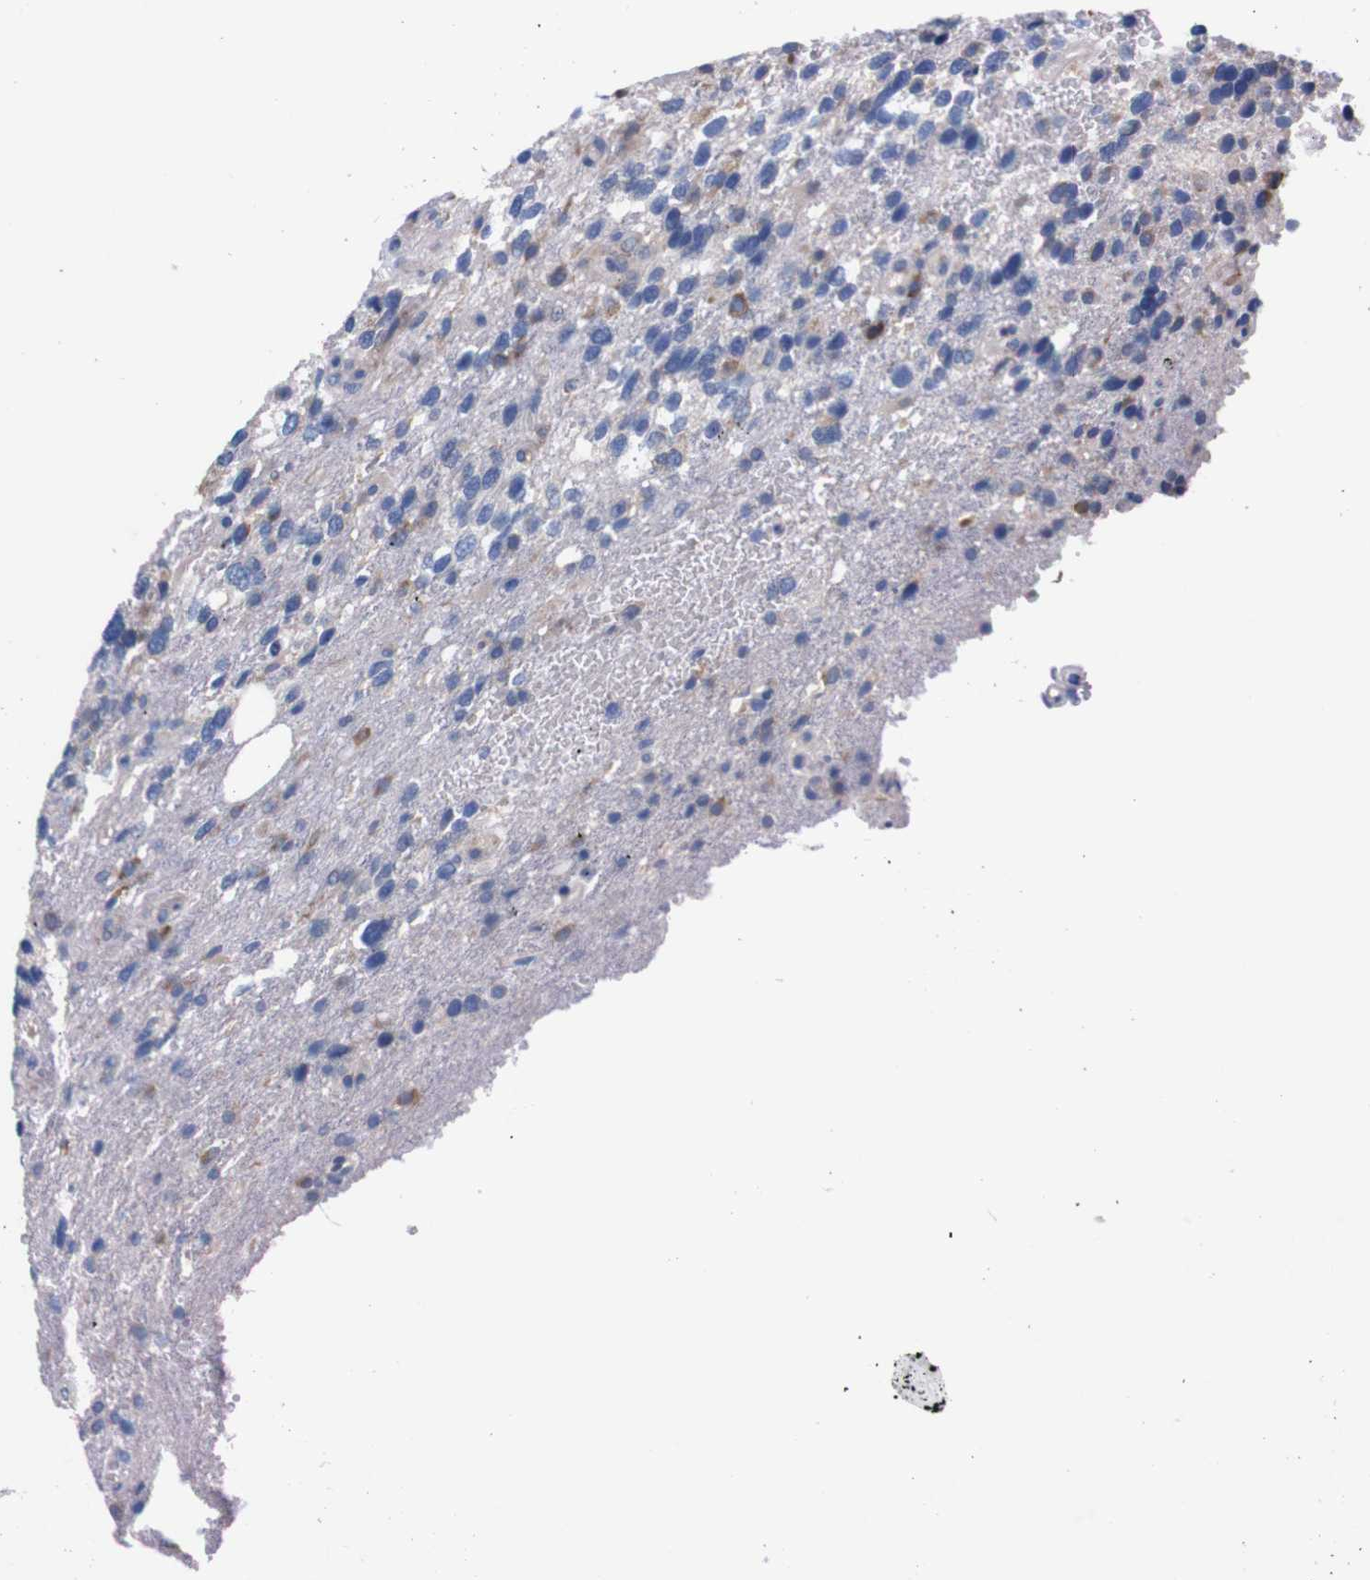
{"staining": {"intensity": "weak", "quantity": "<25%", "location": "cytoplasmic/membranous"}, "tissue": "glioma", "cell_type": "Tumor cells", "image_type": "cancer", "snomed": [{"axis": "morphology", "description": "Glioma, malignant, High grade"}, {"axis": "topography", "description": "Brain"}], "caption": "Histopathology image shows no protein positivity in tumor cells of high-grade glioma (malignant) tissue.", "gene": "NEBL", "patient": {"sex": "female", "age": 58}}